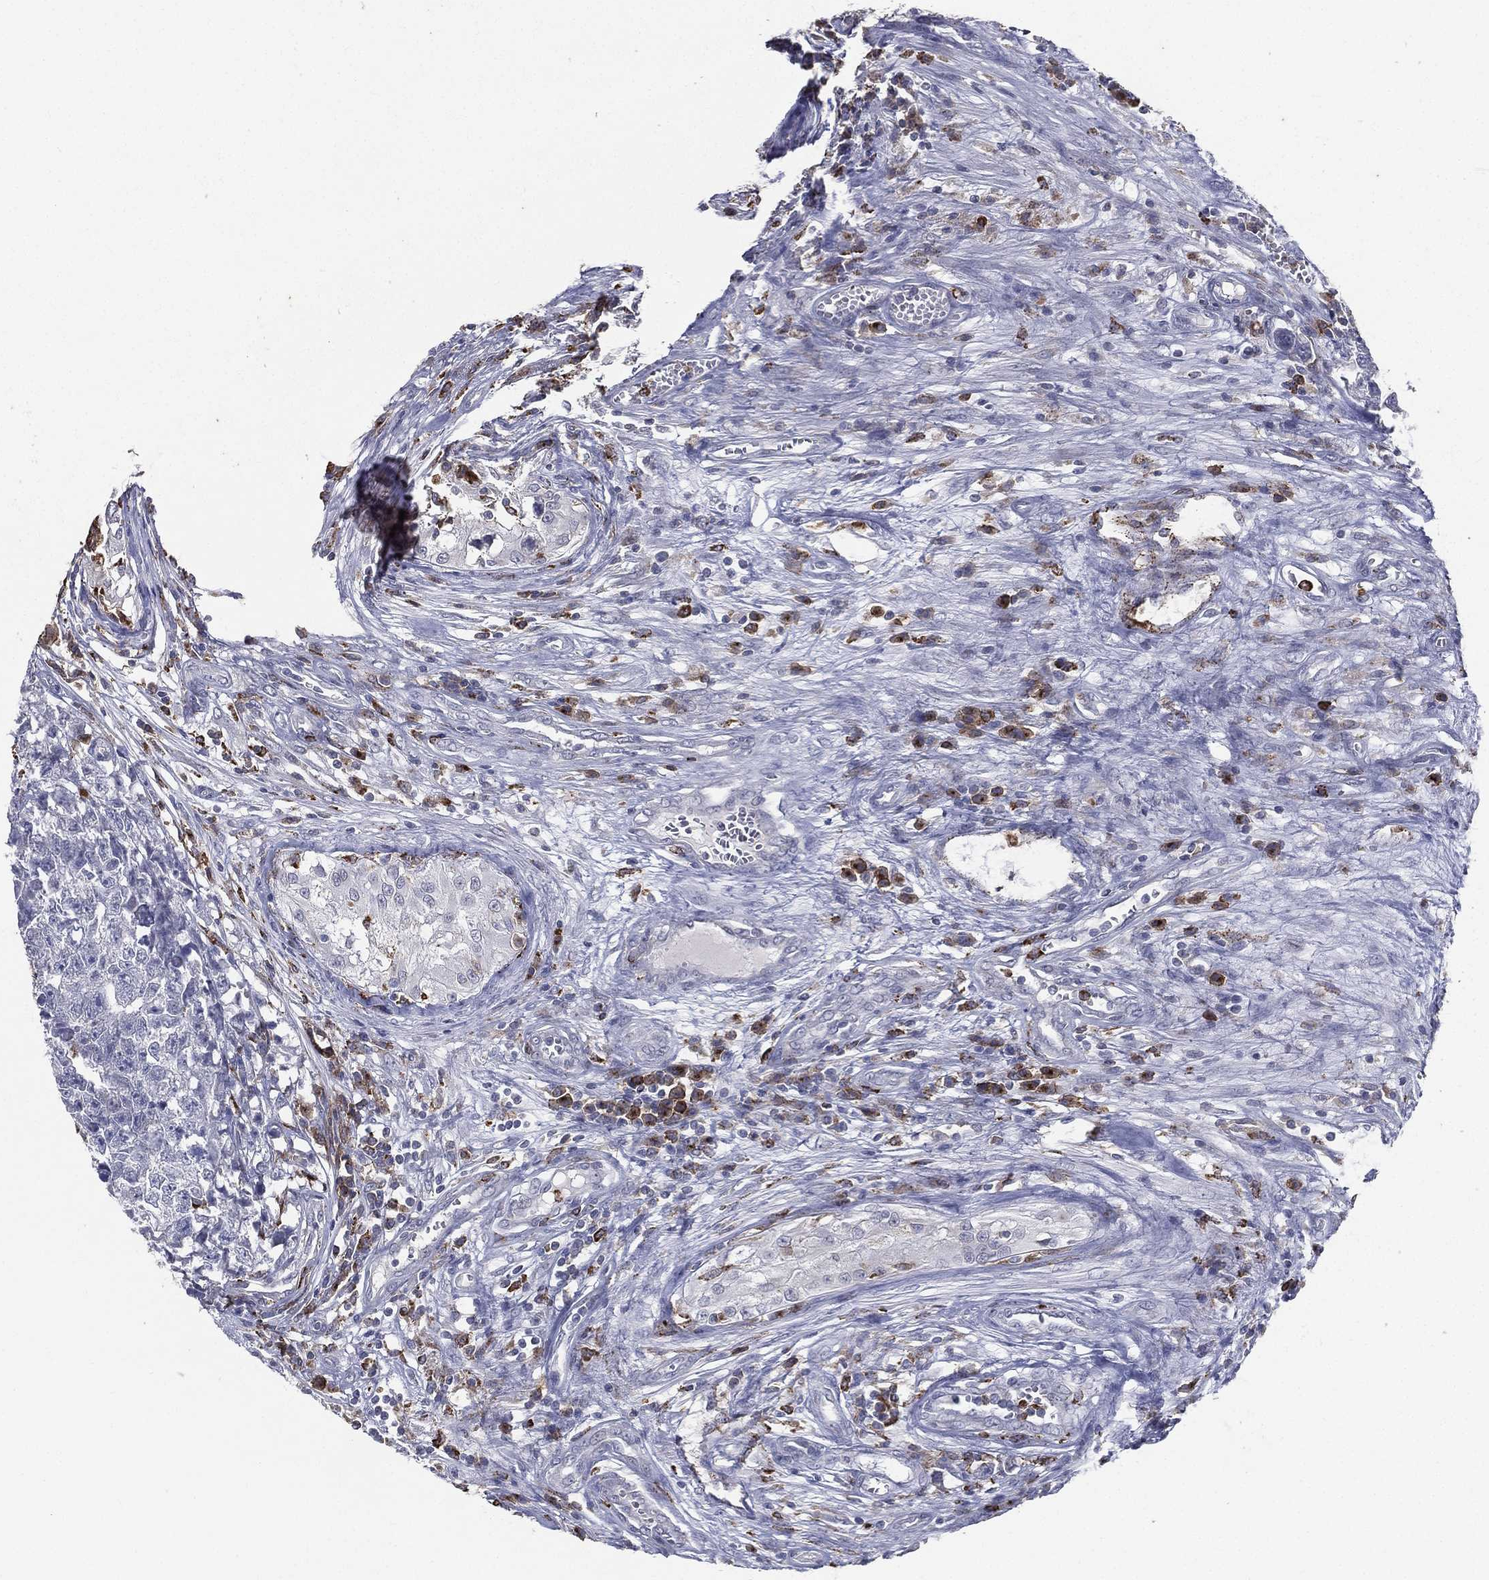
{"staining": {"intensity": "negative", "quantity": "none", "location": "none"}, "tissue": "testis cancer", "cell_type": "Tumor cells", "image_type": "cancer", "snomed": [{"axis": "morphology", "description": "Seminoma, NOS"}, {"axis": "morphology", "description": "Carcinoma, Embryonal, NOS"}, {"axis": "topography", "description": "Testis"}], "caption": "Tumor cells show no significant protein positivity in testis cancer. (Immunohistochemistry (ihc), brightfield microscopy, high magnification).", "gene": "EVI2B", "patient": {"sex": "male", "age": 22}}